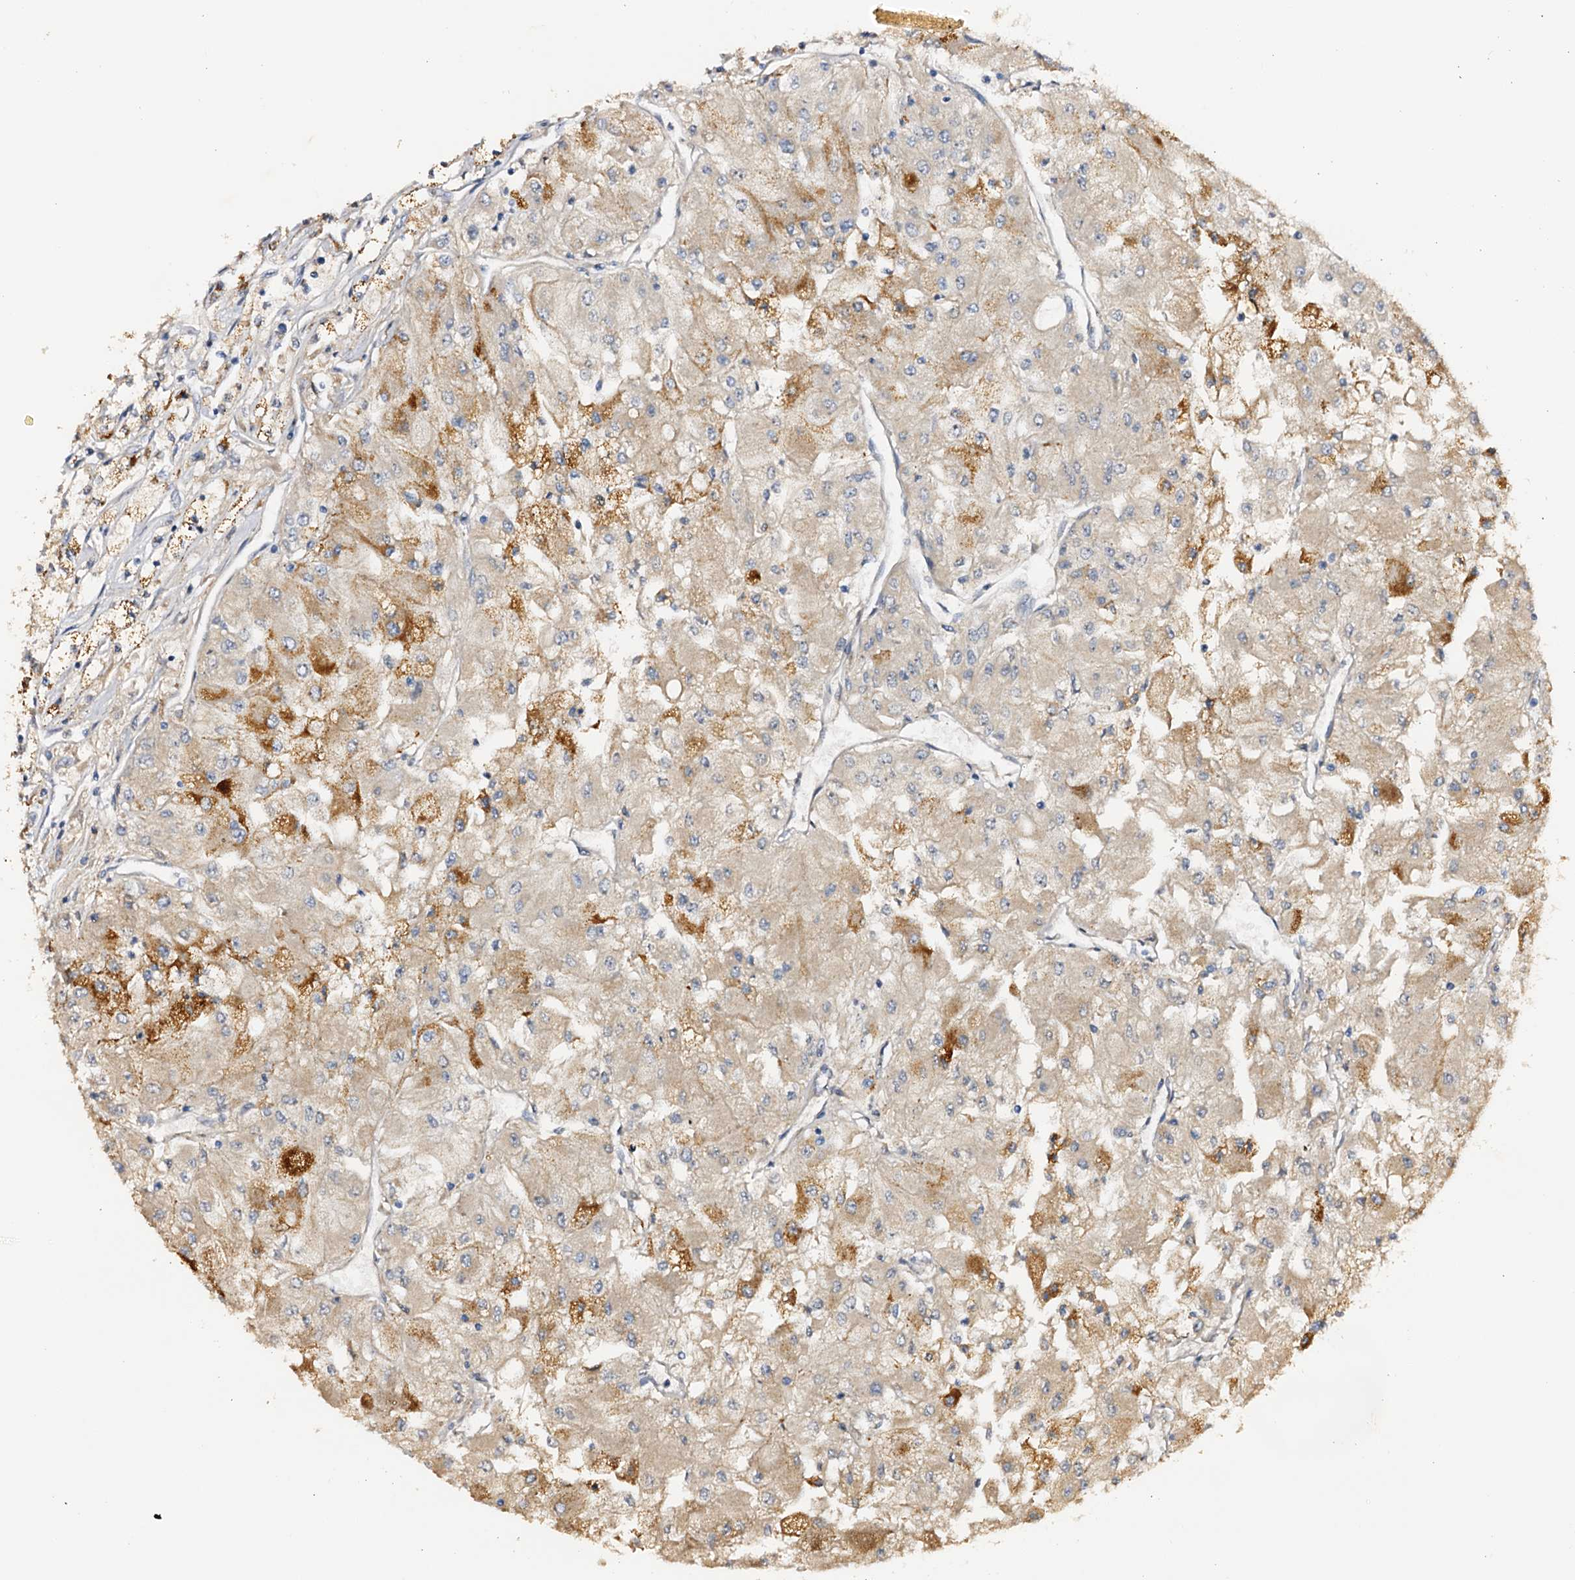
{"staining": {"intensity": "moderate", "quantity": "25%-75%", "location": "cytoplasmic/membranous"}, "tissue": "renal cancer", "cell_type": "Tumor cells", "image_type": "cancer", "snomed": [{"axis": "morphology", "description": "Adenocarcinoma, NOS"}, {"axis": "topography", "description": "Kidney"}], "caption": "An immunohistochemistry histopathology image of tumor tissue is shown. Protein staining in brown shows moderate cytoplasmic/membranous positivity in adenocarcinoma (renal) within tumor cells.", "gene": "DMXL2", "patient": {"sex": "male", "age": 80}}